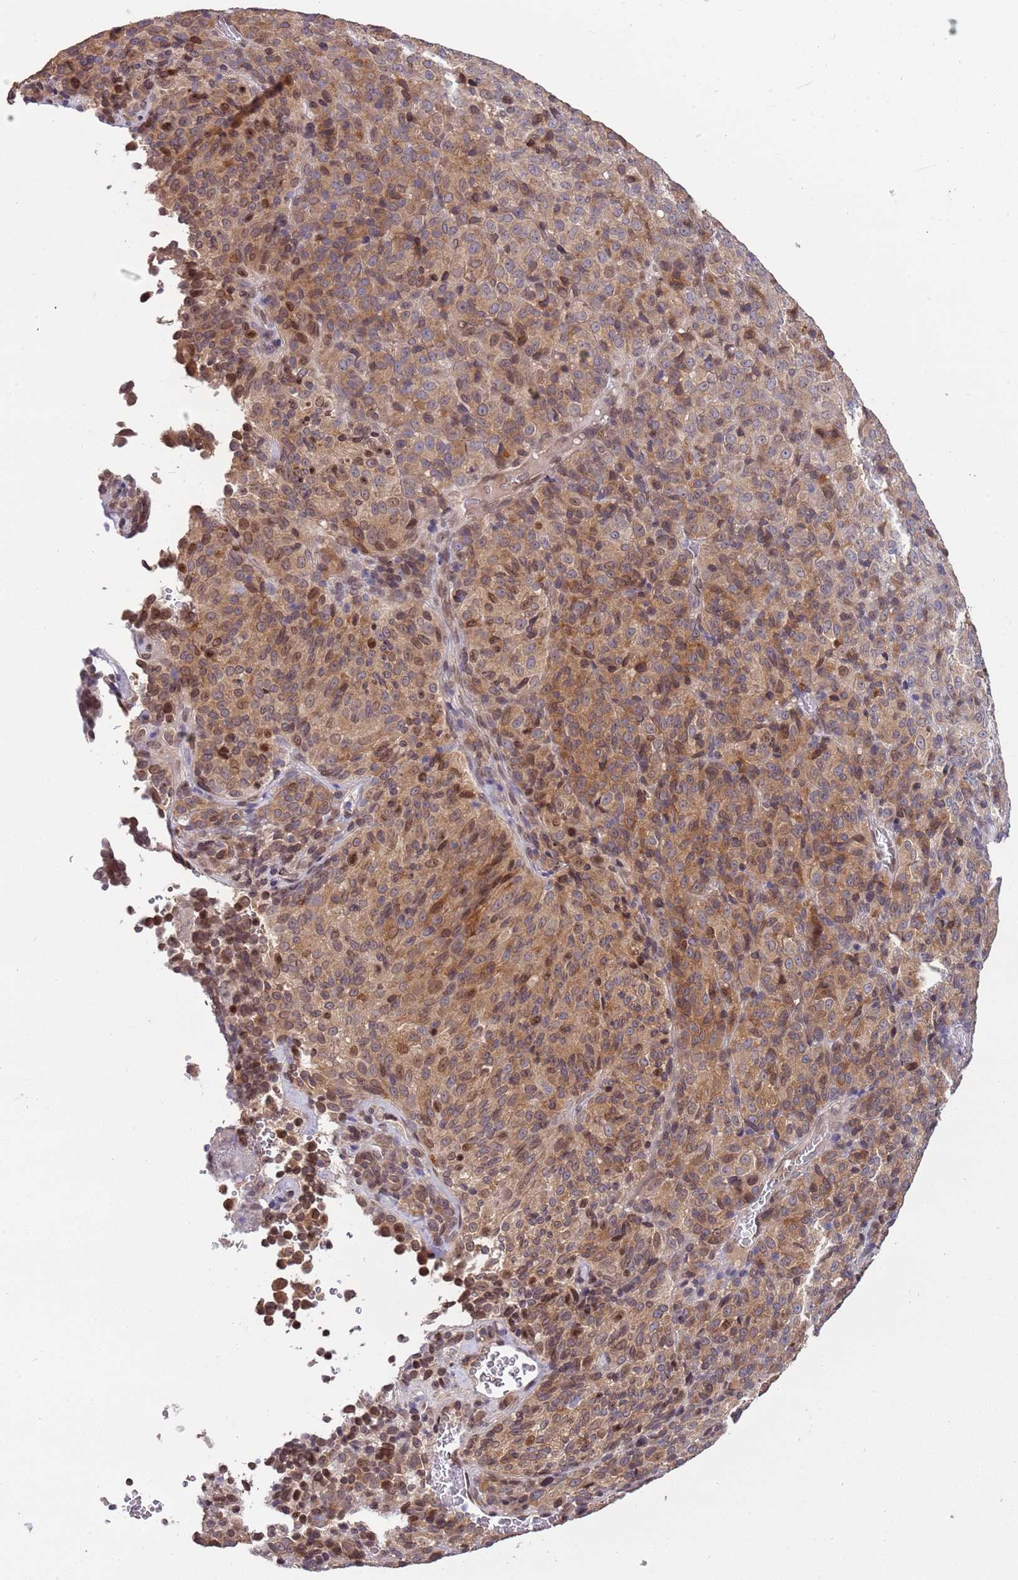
{"staining": {"intensity": "moderate", "quantity": "25%-75%", "location": "cytoplasmic/membranous,nuclear"}, "tissue": "melanoma", "cell_type": "Tumor cells", "image_type": "cancer", "snomed": [{"axis": "morphology", "description": "Malignant melanoma, Metastatic site"}, {"axis": "topography", "description": "Brain"}], "caption": "Malignant melanoma (metastatic site) stained for a protein (brown) reveals moderate cytoplasmic/membranous and nuclear positive positivity in about 25%-75% of tumor cells.", "gene": "ZNF665", "patient": {"sex": "female", "age": 56}}